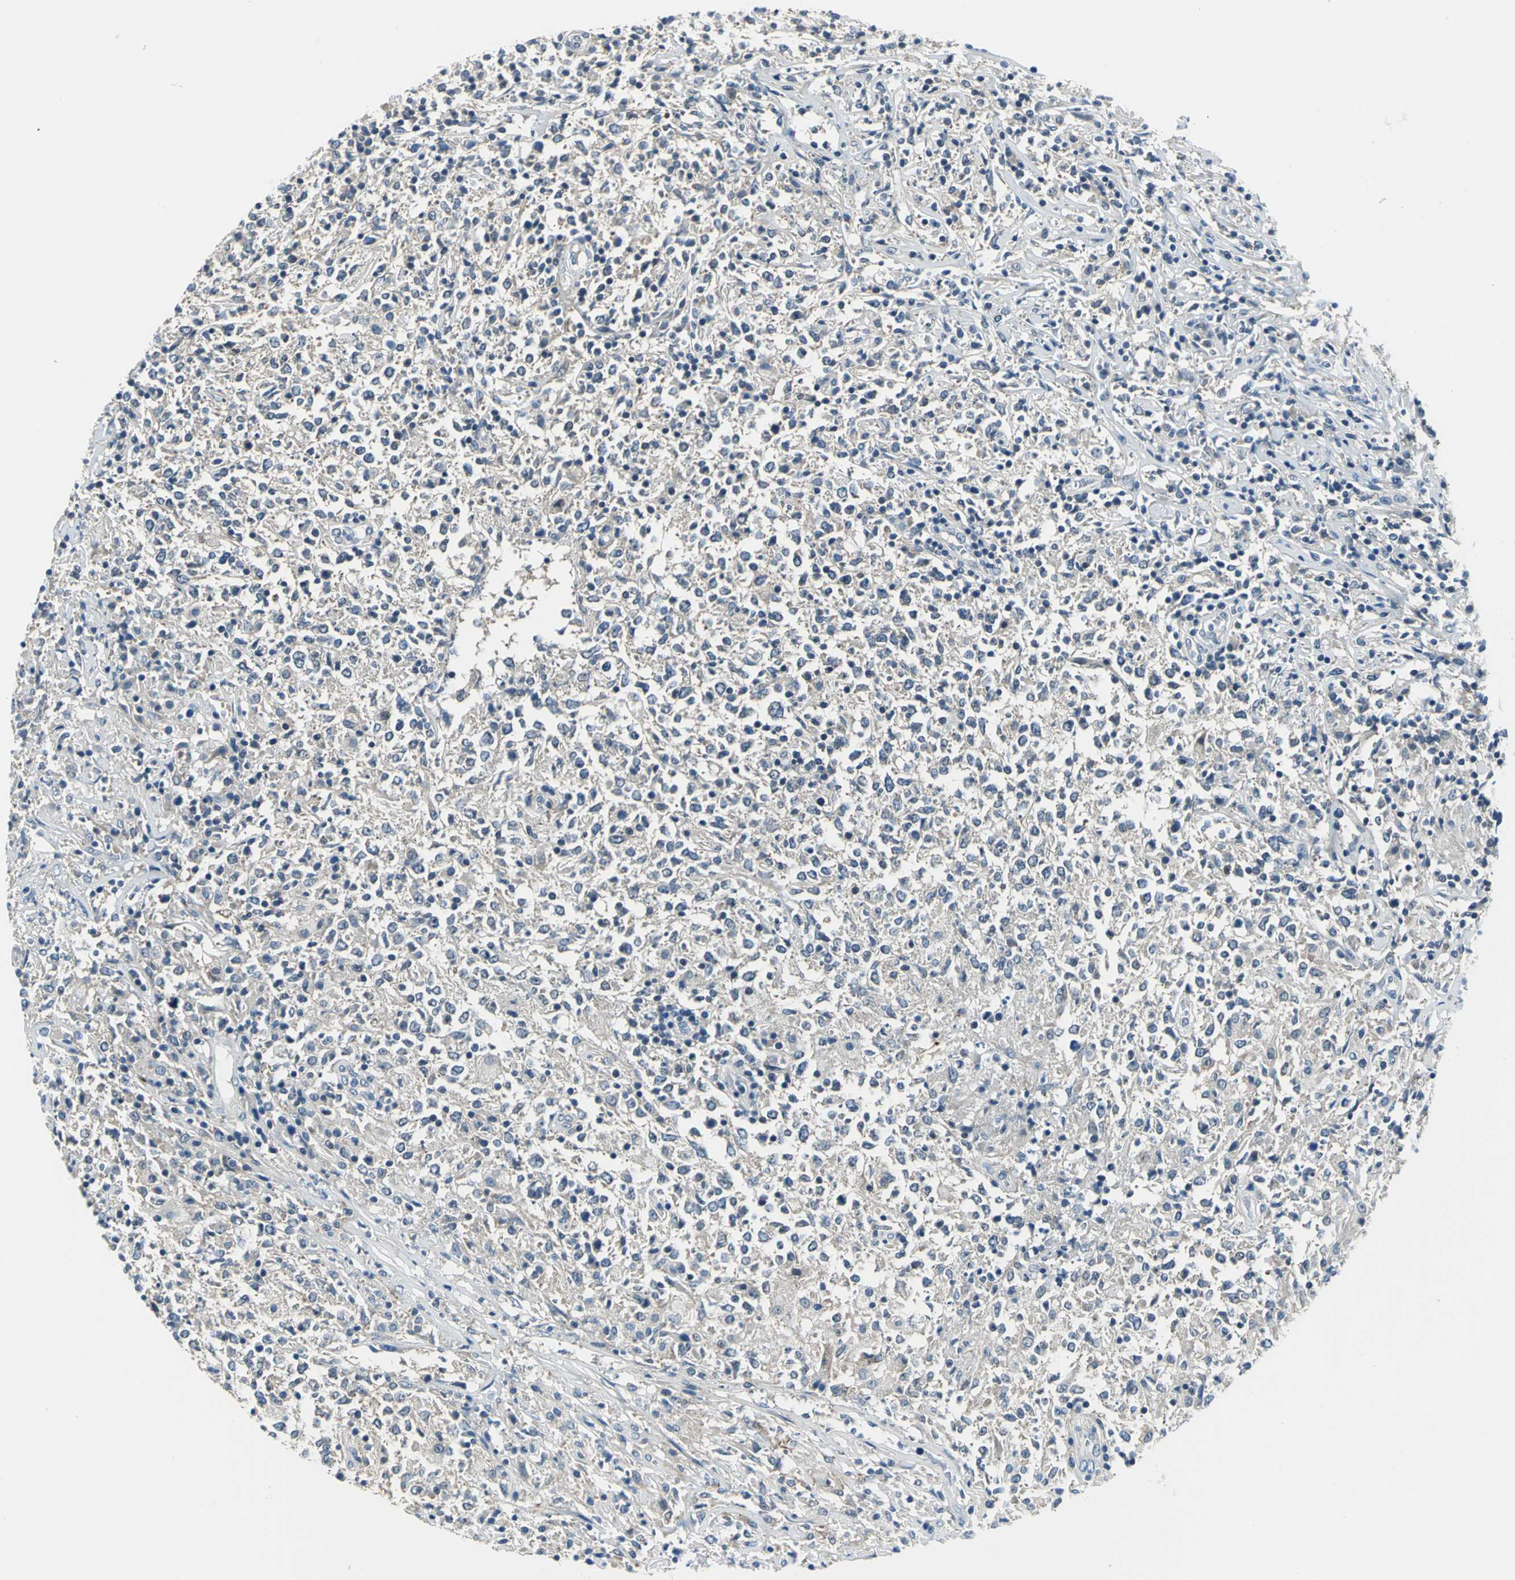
{"staining": {"intensity": "weak", "quantity": "25%-75%", "location": "cytoplasmic/membranous"}, "tissue": "lymphoma", "cell_type": "Tumor cells", "image_type": "cancer", "snomed": [{"axis": "morphology", "description": "Malignant lymphoma, non-Hodgkin's type, High grade"}, {"axis": "topography", "description": "Lymph node"}], "caption": "Immunohistochemistry (IHC) (DAB (3,3'-diaminobenzidine)) staining of malignant lymphoma, non-Hodgkin's type (high-grade) demonstrates weak cytoplasmic/membranous protein staining in about 25%-75% of tumor cells.", "gene": "ZNF415", "patient": {"sex": "female", "age": 84}}